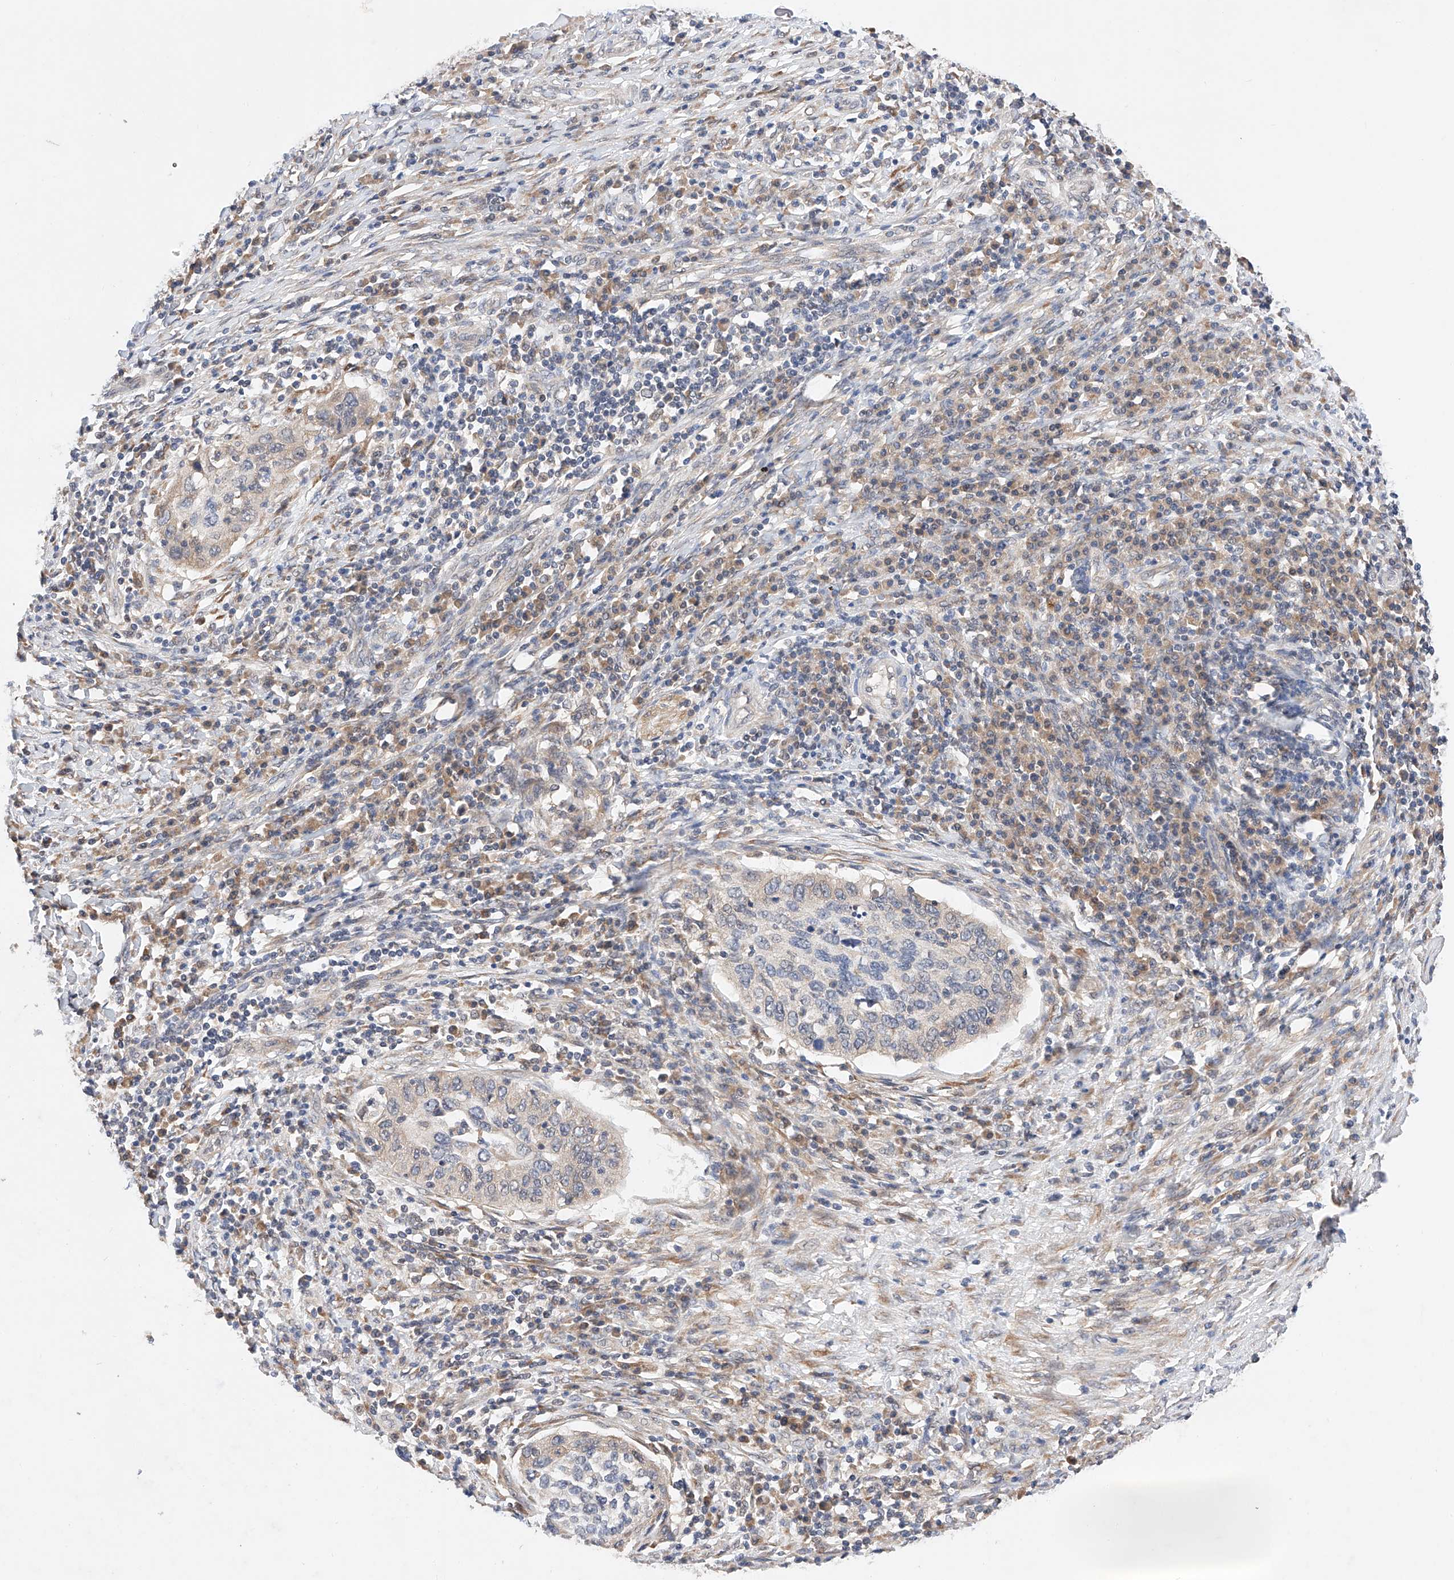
{"staining": {"intensity": "negative", "quantity": "none", "location": "none"}, "tissue": "cervical cancer", "cell_type": "Tumor cells", "image_type": "cancer", "snomed": [{"axis": "morphology", "description": "Squamous cell carcinoma, NOS"}, {"axis": "topography", "description": "Cervix"}], "caption": "Immunohistochemical staining of human cervical cancer (squamous cell carcinoma) shows no significant expression in tumor cells.", "gene": "ZSCAN4", "patient": {"sex": "female", "age": 38}}